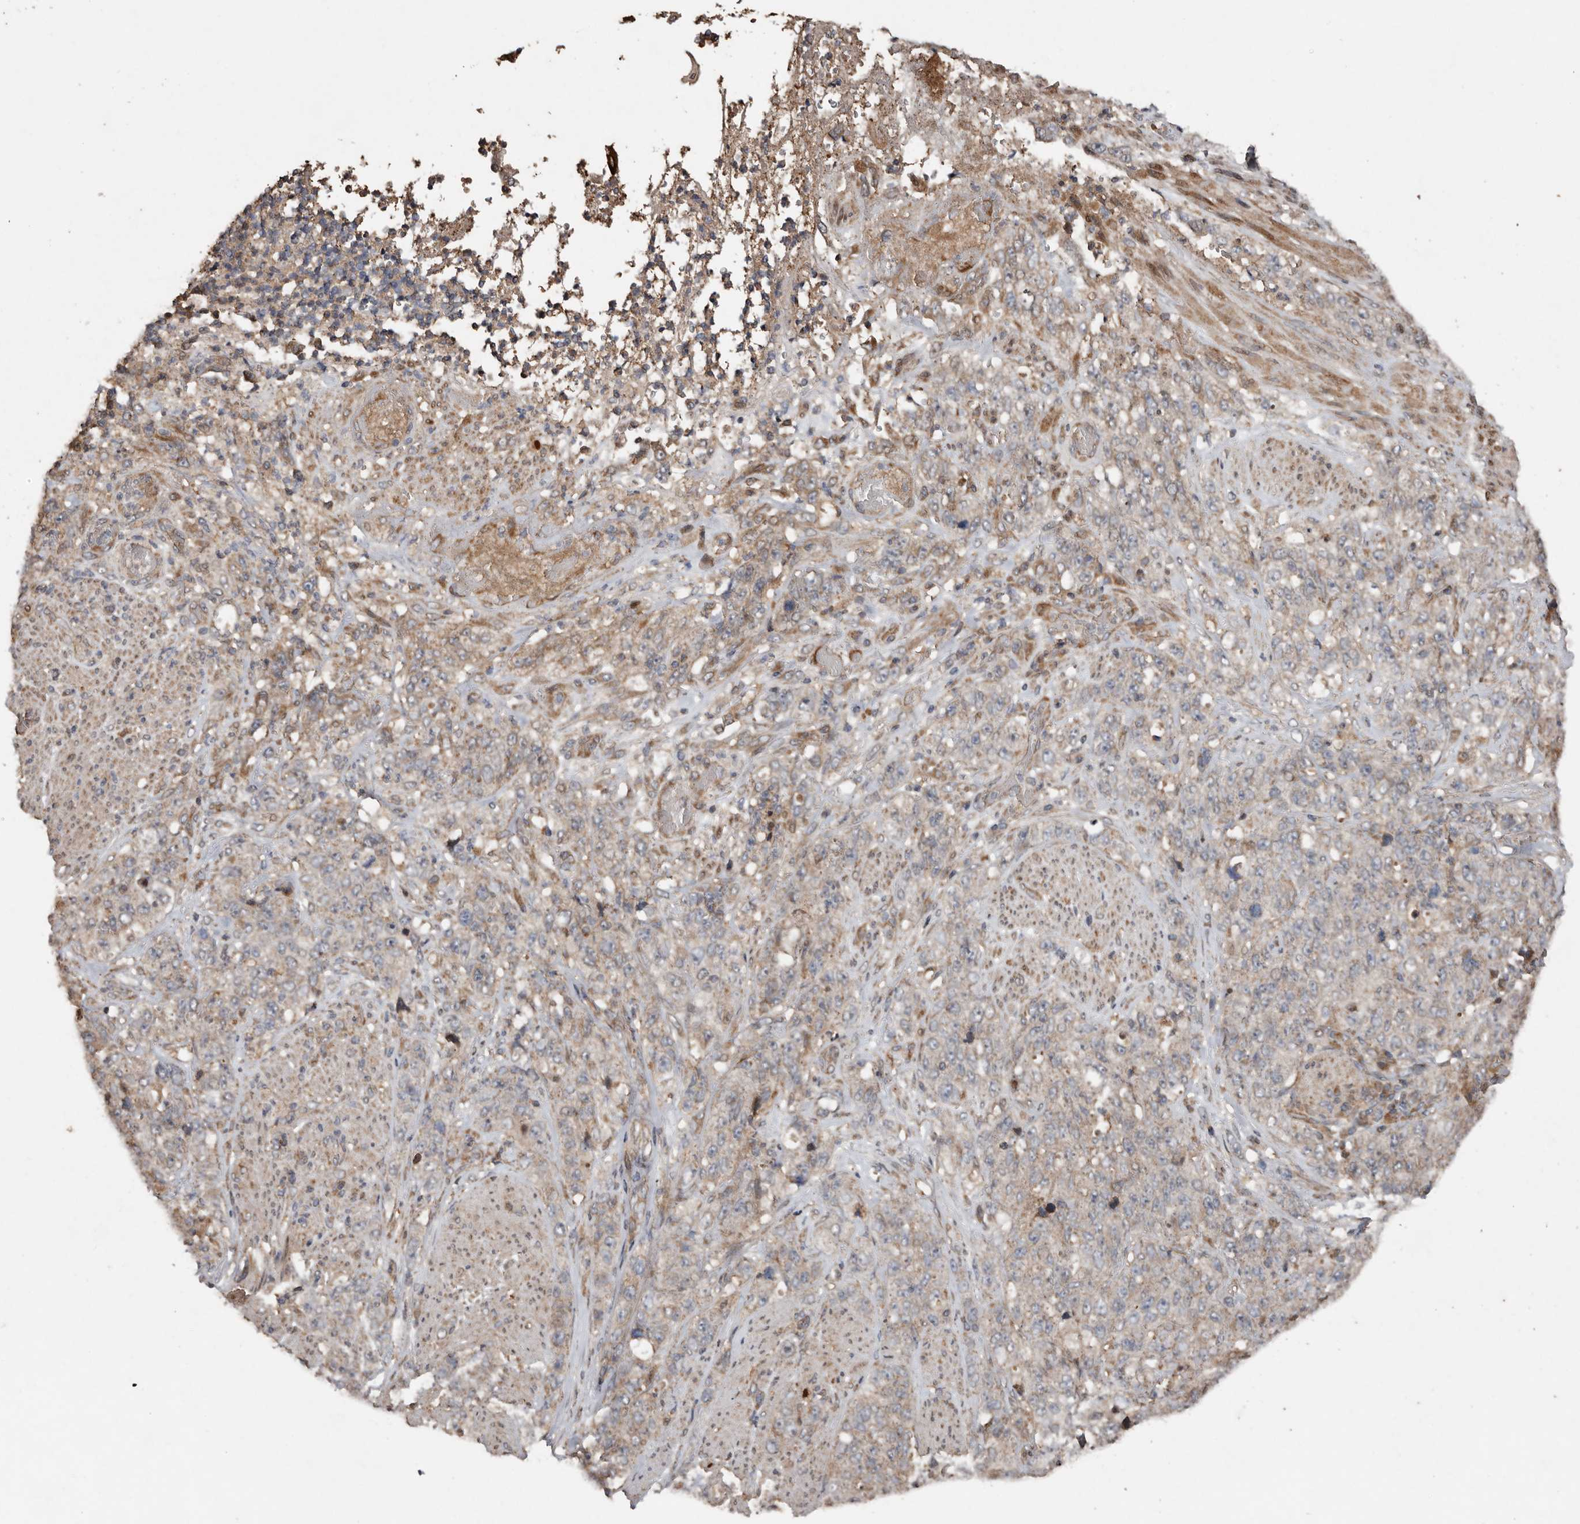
{"staining": {"intensity": "weak", "quantity": "25%-75%", "location": "cytoplasmic/membranous"}, "tissue": "stomach cancer", "cell_type": "Tumor cells", "image_type": "cancer", "snomed": [{"axis": "morphology", "description": "Adenocarcinoma, NOS"}, {"axis": "topography", "description": "Stomach"}], "caption": "Stomach cancer stained for a protein displays weak cytoplasmic/membranous positivity in tumor cells.", "gene": "RANBP17", "patient": {"sex": "male", "age": 48}}